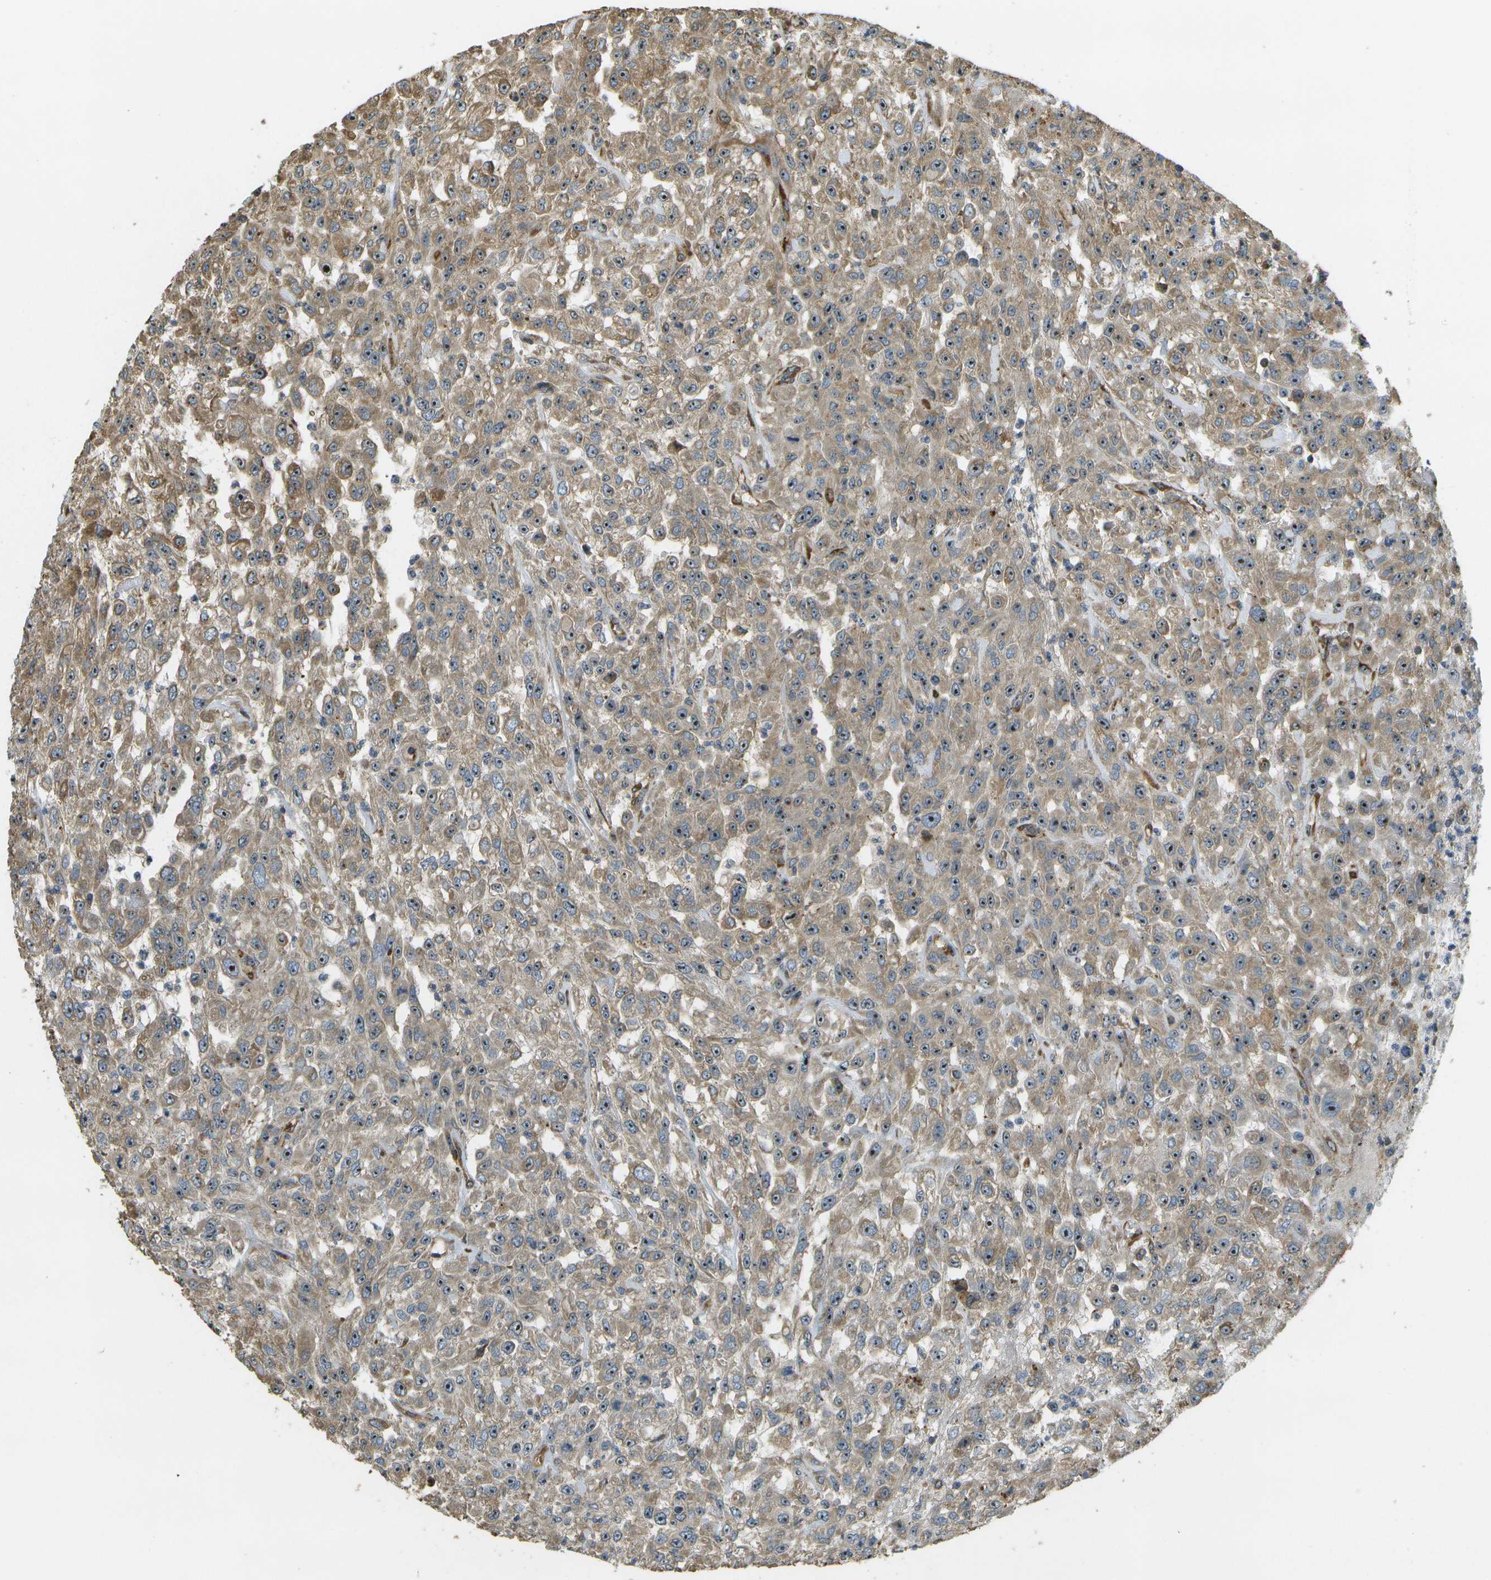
{"staining": {"intensity": "moderate", "quantity": ">75%", "location": "cytoplasmic/membranous,nuclear"}, "tissue": "urothelial cancer", "cell_type": "Tumor cells", "image_type": "cancer", "snomed": [{"axis": "morphology", "description": "Urothelial carcinoma, High grade"}, {"axis": "topography", "description": "Urinary bladder"}], "caption": "The image shows a brown stain indicating the presence of a protein in the cytoplasmic/membranous and nuclear of tumor cells in high-grade urothelial carcinoma.", "gene": "LRP12", "patient": {"sex": "male", "age": 46}}